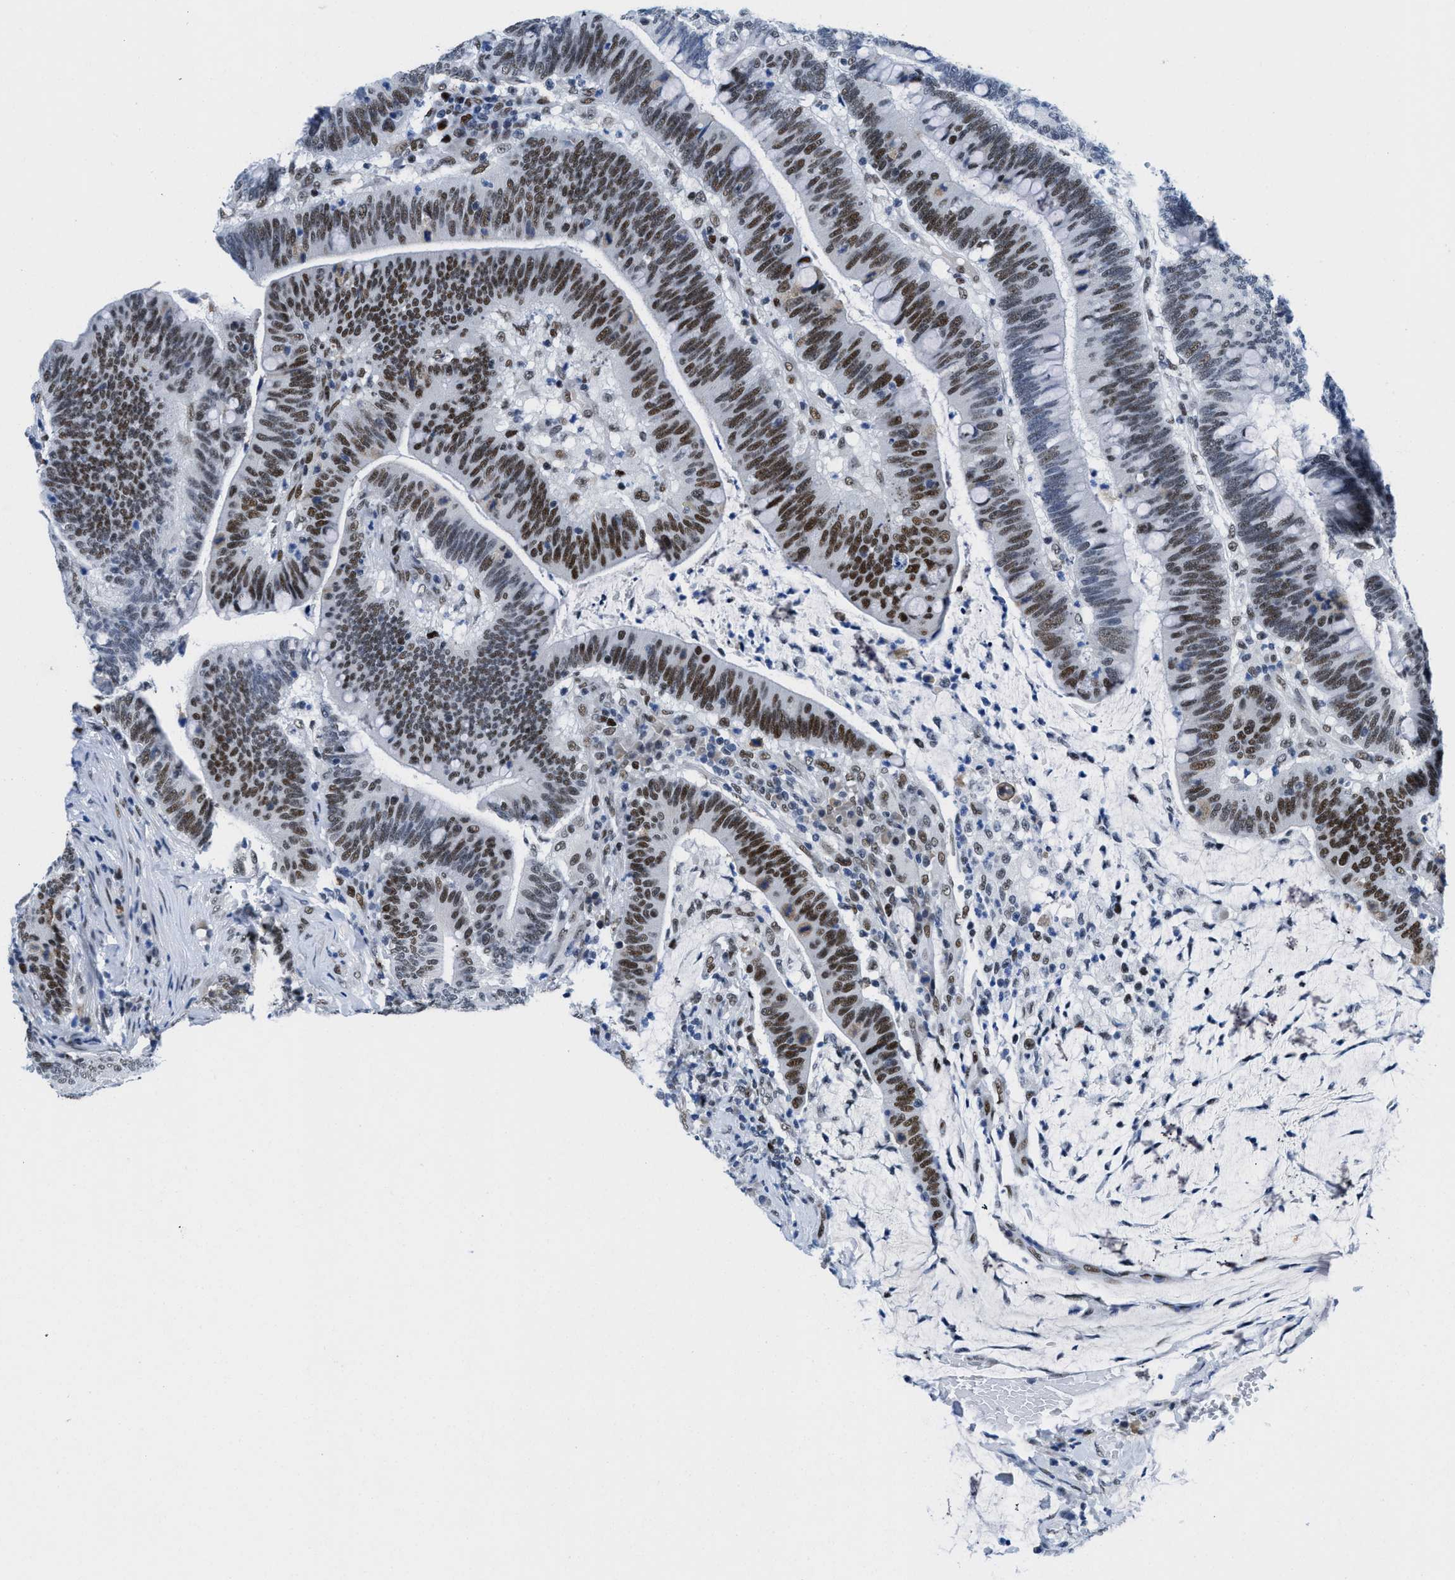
{"staining": {"intensity": "strong", "quantity": "25%-75%", "location": "nuclear"}, "tissue": "colorectal cancer", "cell_type": "Tumor cells", "image_type": "cancer", "snomed": [{"axis": "morphology", "description": "Normal tissue, NOS"}, {"axis": "morphology", "description": "Adenocarcinoma, NOS"}, {"axis": "topography", "description": "Colon"}], "caption": "High-magnification brightfield microscopy of colorectal cancer stained with DAB (brown) and counterstained with hematoxylin (blue). tumor cells exhibit strong nuclear expression is identified in about25%-75% of cells.", "gene": "SMARCAD1", "patient": {"sex": "female", "age": 66}}